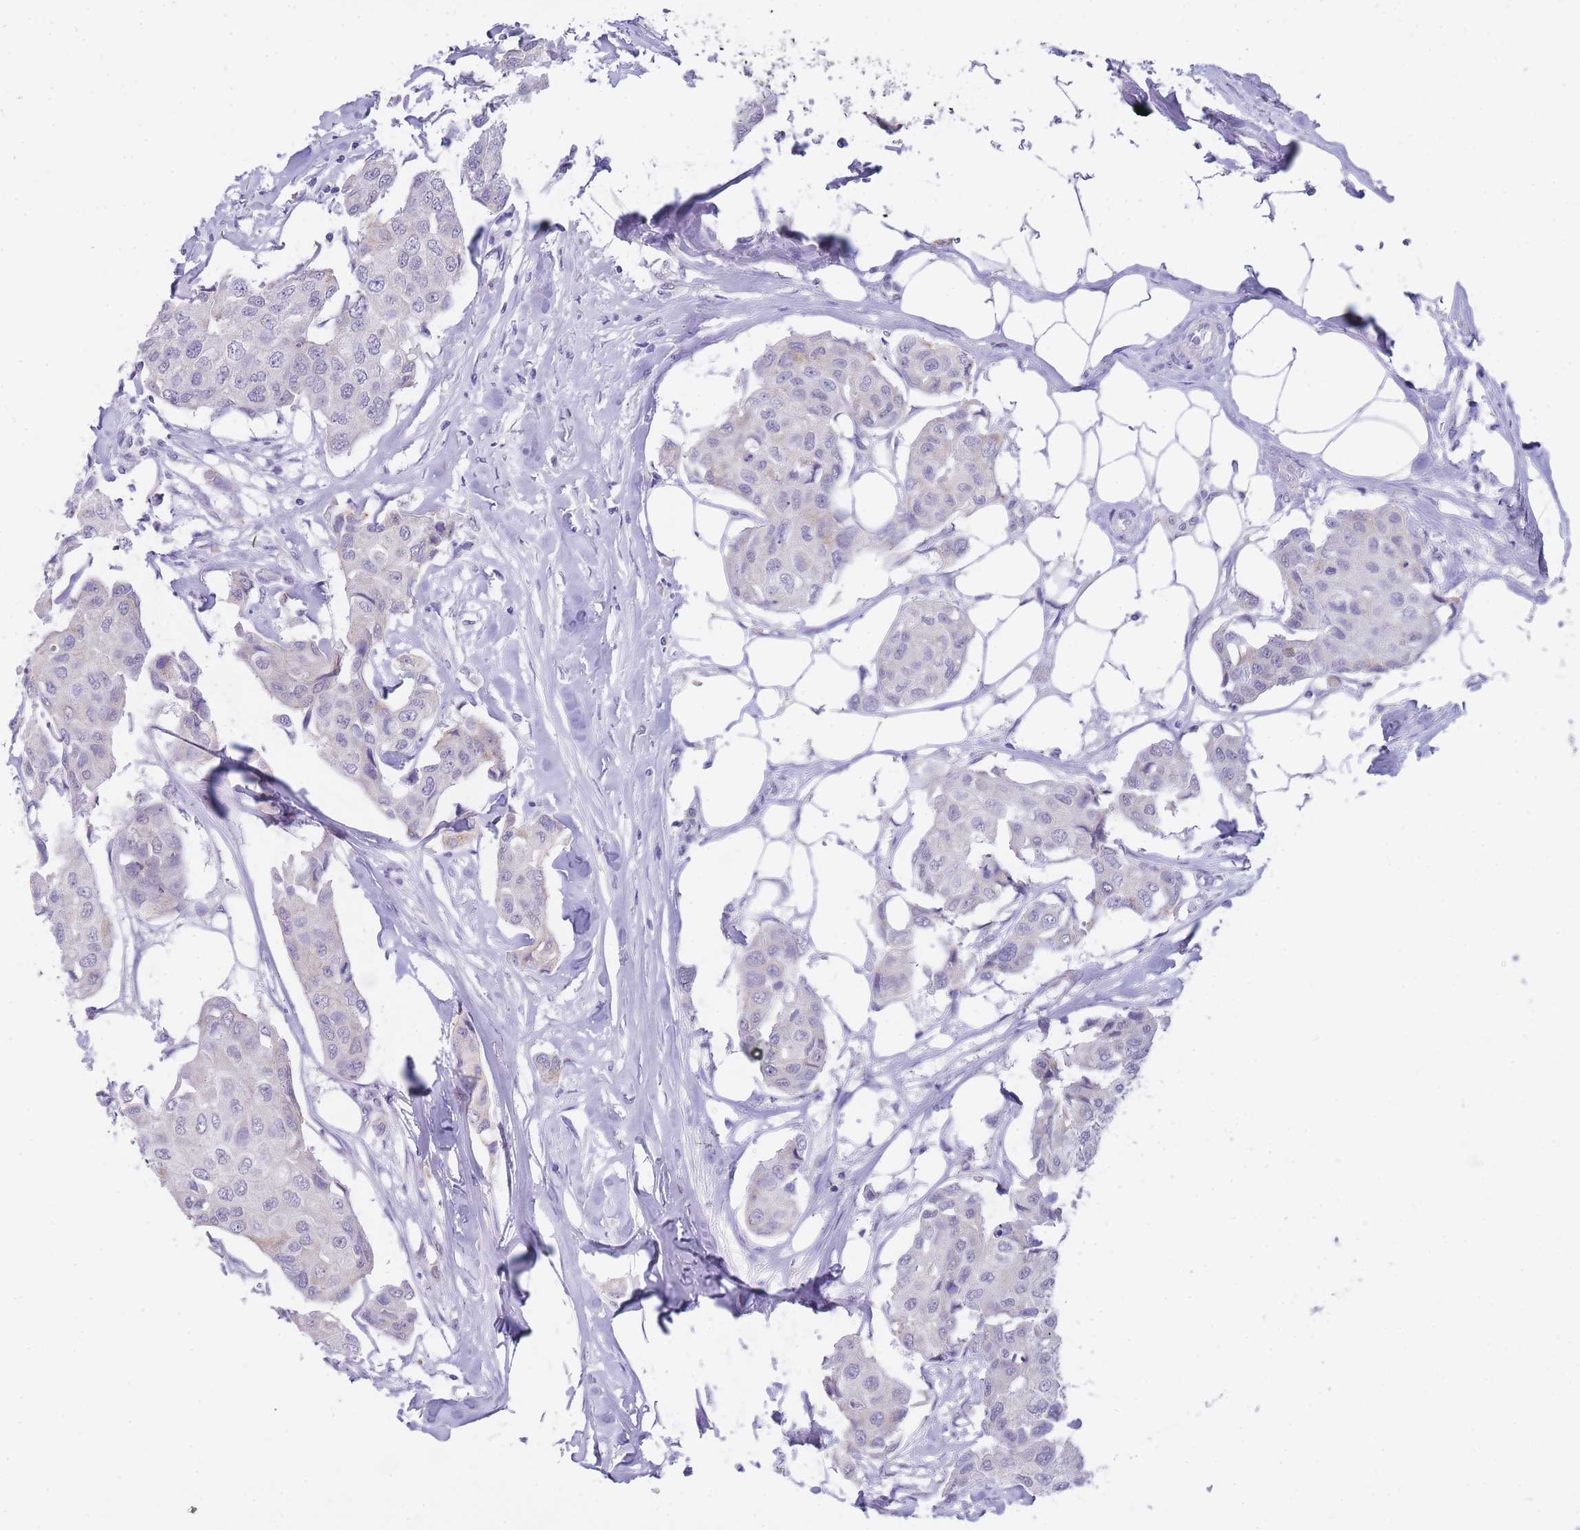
{"staining": {"intensity": "negative", "quantity": "none", "location": "none"}, "tissue": "breast cancer", "cell_type": "Tumor cells", "image_type": "cancer", "snomed": [{"axis": "morphology", "description": "Duct carcinoma"}, {"axis": "topography", "description": "Breast"}, {"axis": "topography", "description": "Lymph node"}], "caption": "The IHC image has no significant positivity in tumor cells of breast invasive ductal carcinoma tissue.", "gene": "FRAT2", "patient": {"sex": "female", "age": 80}}